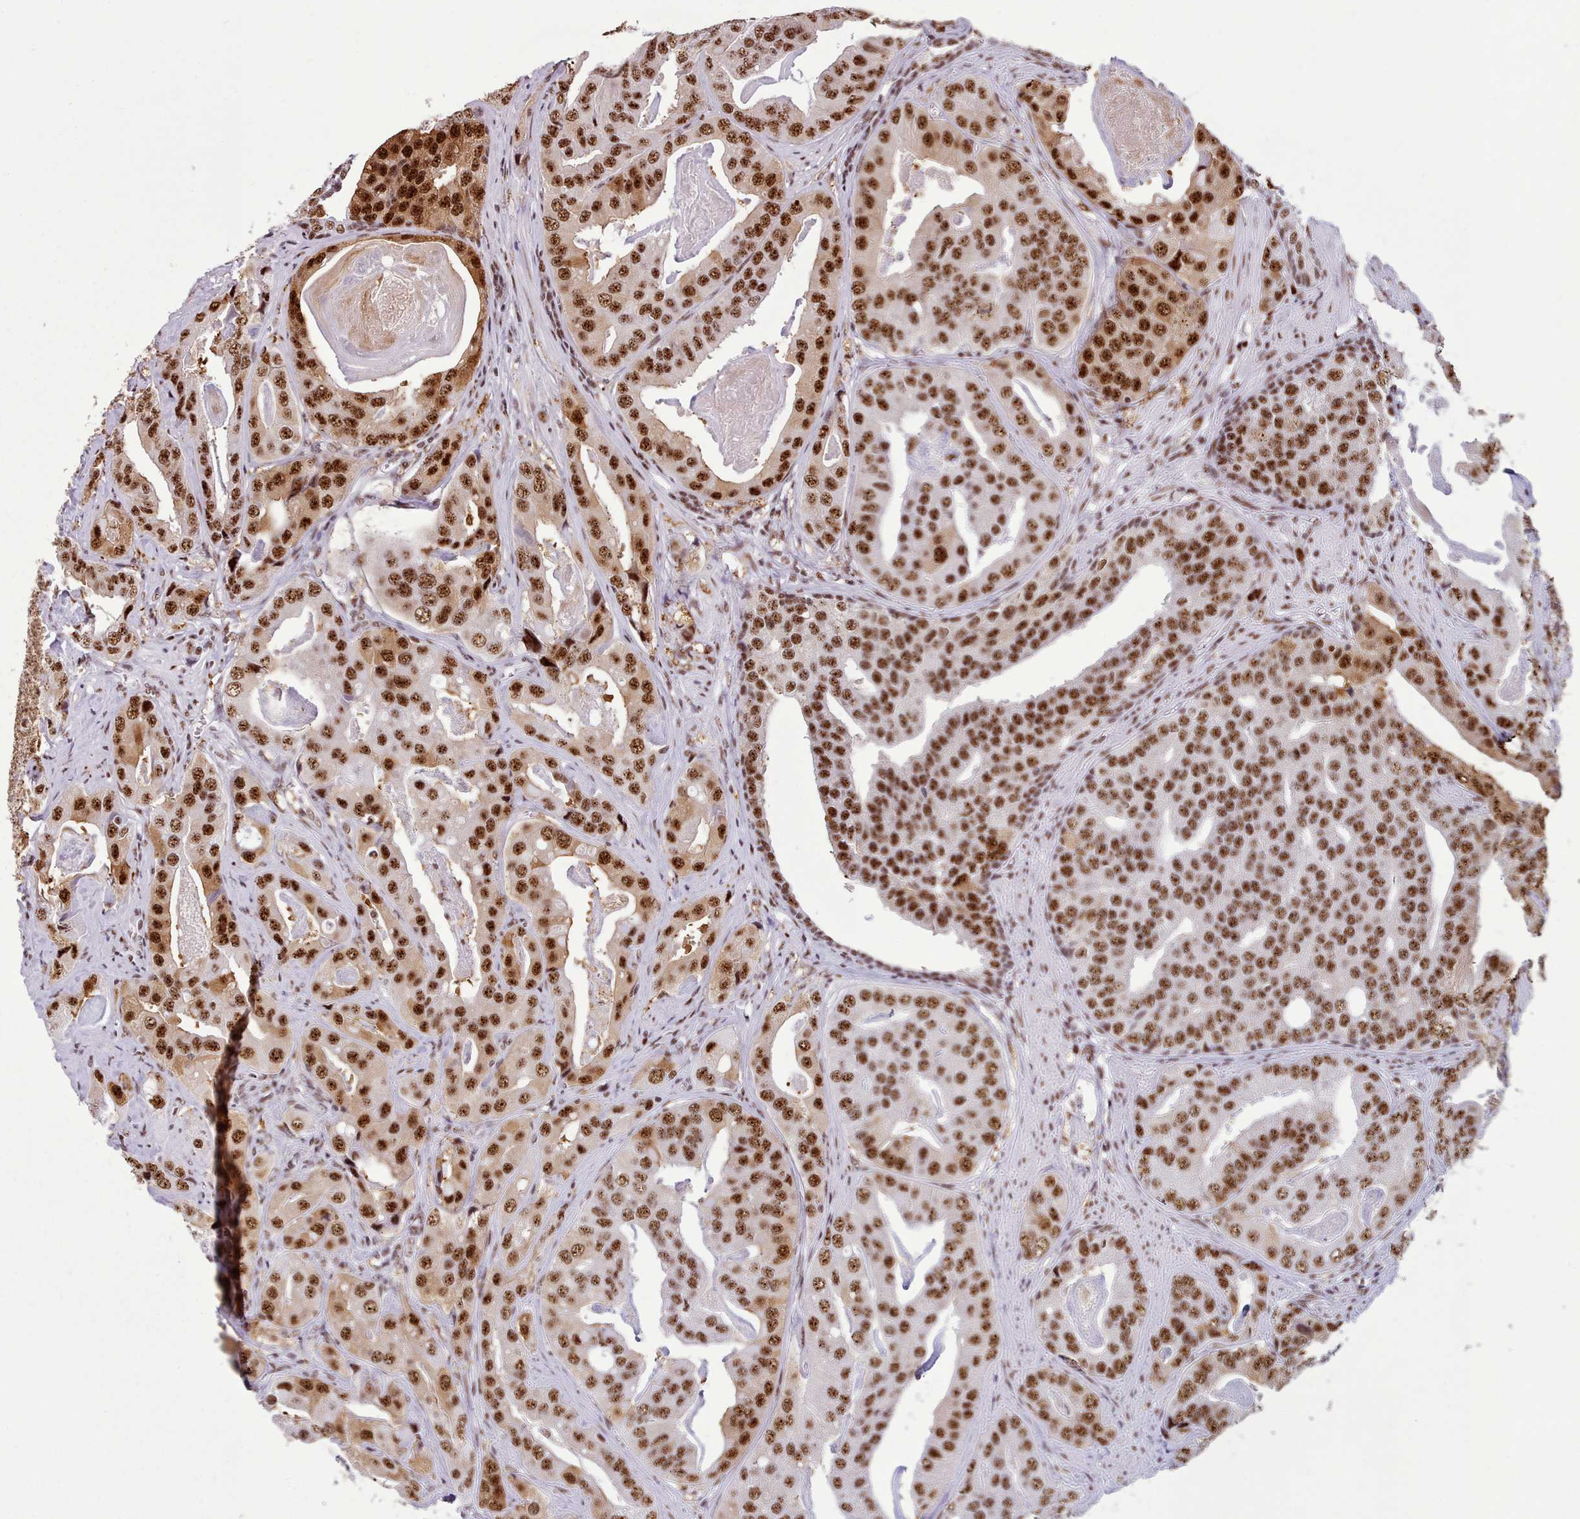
{"staining": {"intensity": "strong", "quantity": ">75%", "location": "cytoplasmic/membranous,nuclear"}, "tissue": "prostate cancer", "cell_type": "Tumor cells", "image_type": "cancer", "snomed": [{"axis": "morphology", "description": "Adenocarcinoma, High grade"}, {"axis": "topography", "description": "Prostate"}], "caption": "Tumor cells reveal high levels of strong cytoplasmic/membranous and nuclear staining in approximately >75% of cells in prostate high-grade adenocarcinoma. (DAB (3,3'-diaminobenzidine) IHC with brightfield microscopy, high magnification).", "gene": "TMEM35B", "patient": {"sex": "male", "age": 71}}